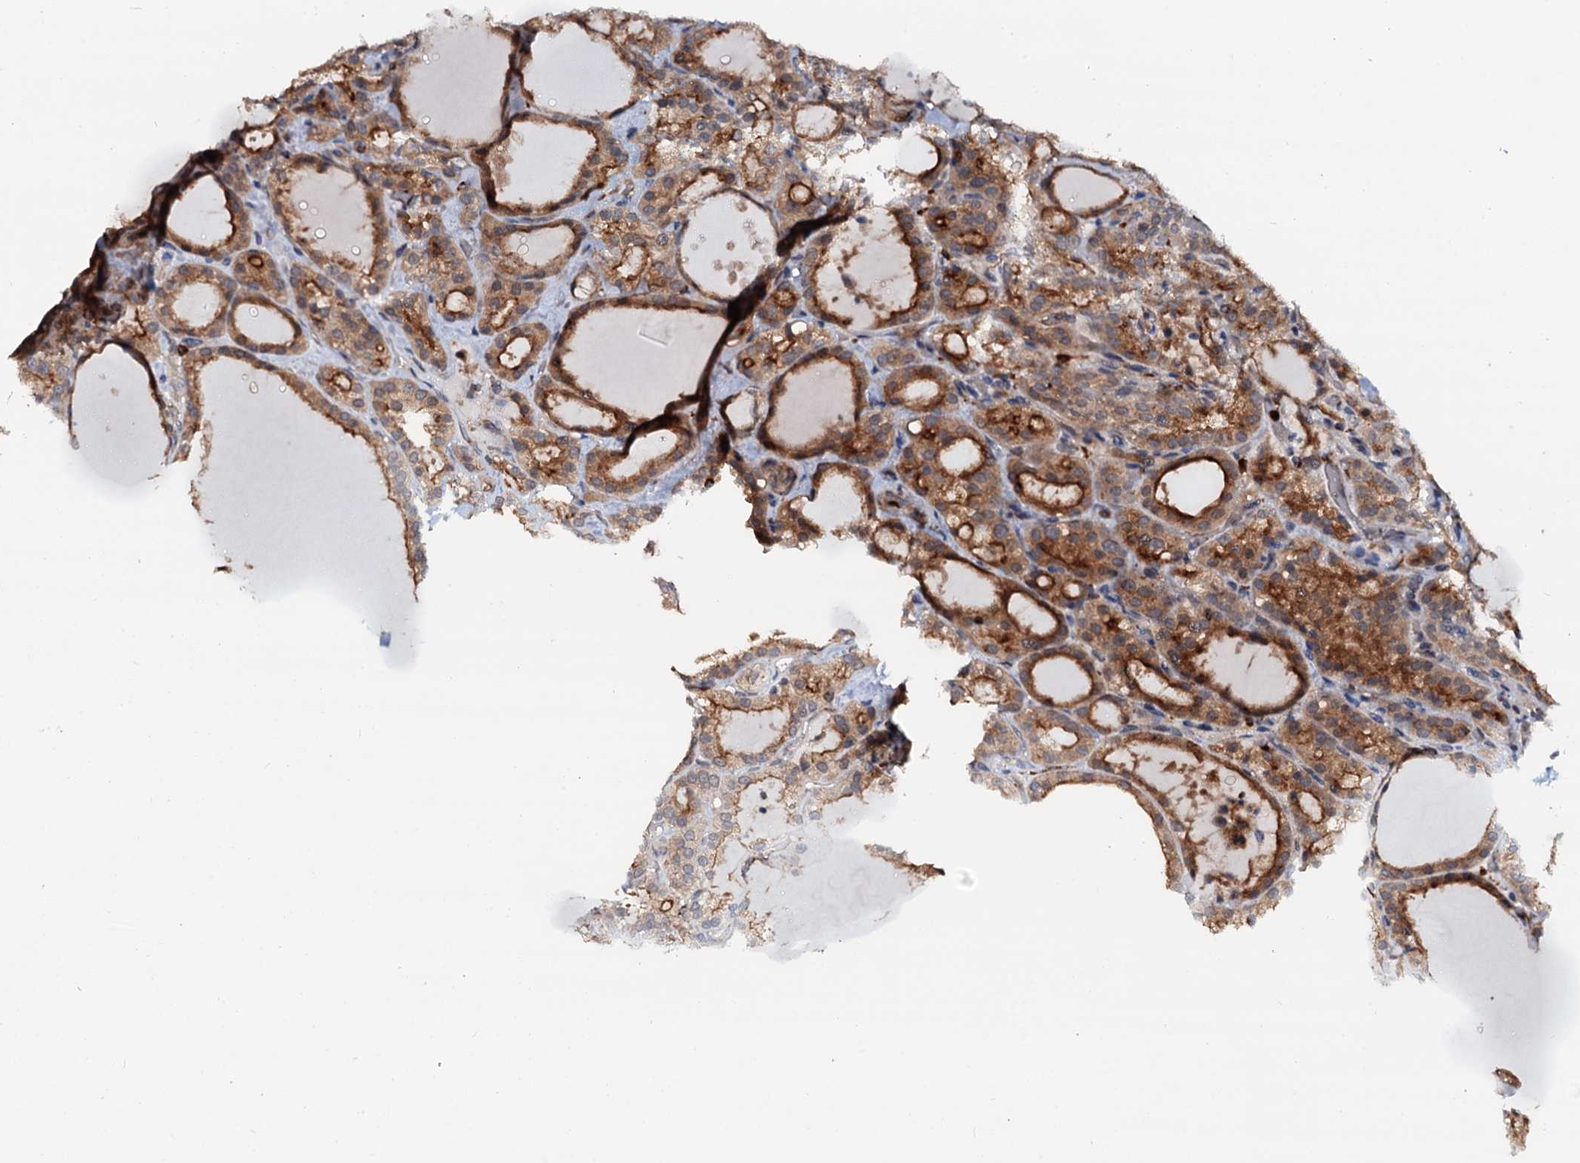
{"staining": {"intensity": "strong", "quantity": ">75%", "location": "cytoplasmic/membranous"}, "tissue": "thyroid cancer", "cell_type": "Tumor cells", "image_type": "cancer", "snomed": [{"axis": "morphology", "description": "Papillary adenocarcinoma, NOS"}, {"axis": "topography", "description": "Thyroid gland"}], "caption": "Tumor cells exhibit high levels of strong cytoplasmic/membranous expression in approximately >75% of cells in human thyroid papillary adenocarcinoma. The staining was performed using DAB (3,3'-diaminobenzidine) to visualize the protein expression in brown, while the nuclei were stained in blue with hematoxylin (Magnification: 20x).", "gene": "VAMP8", "patient": {"sex": "male", "age": 77}}